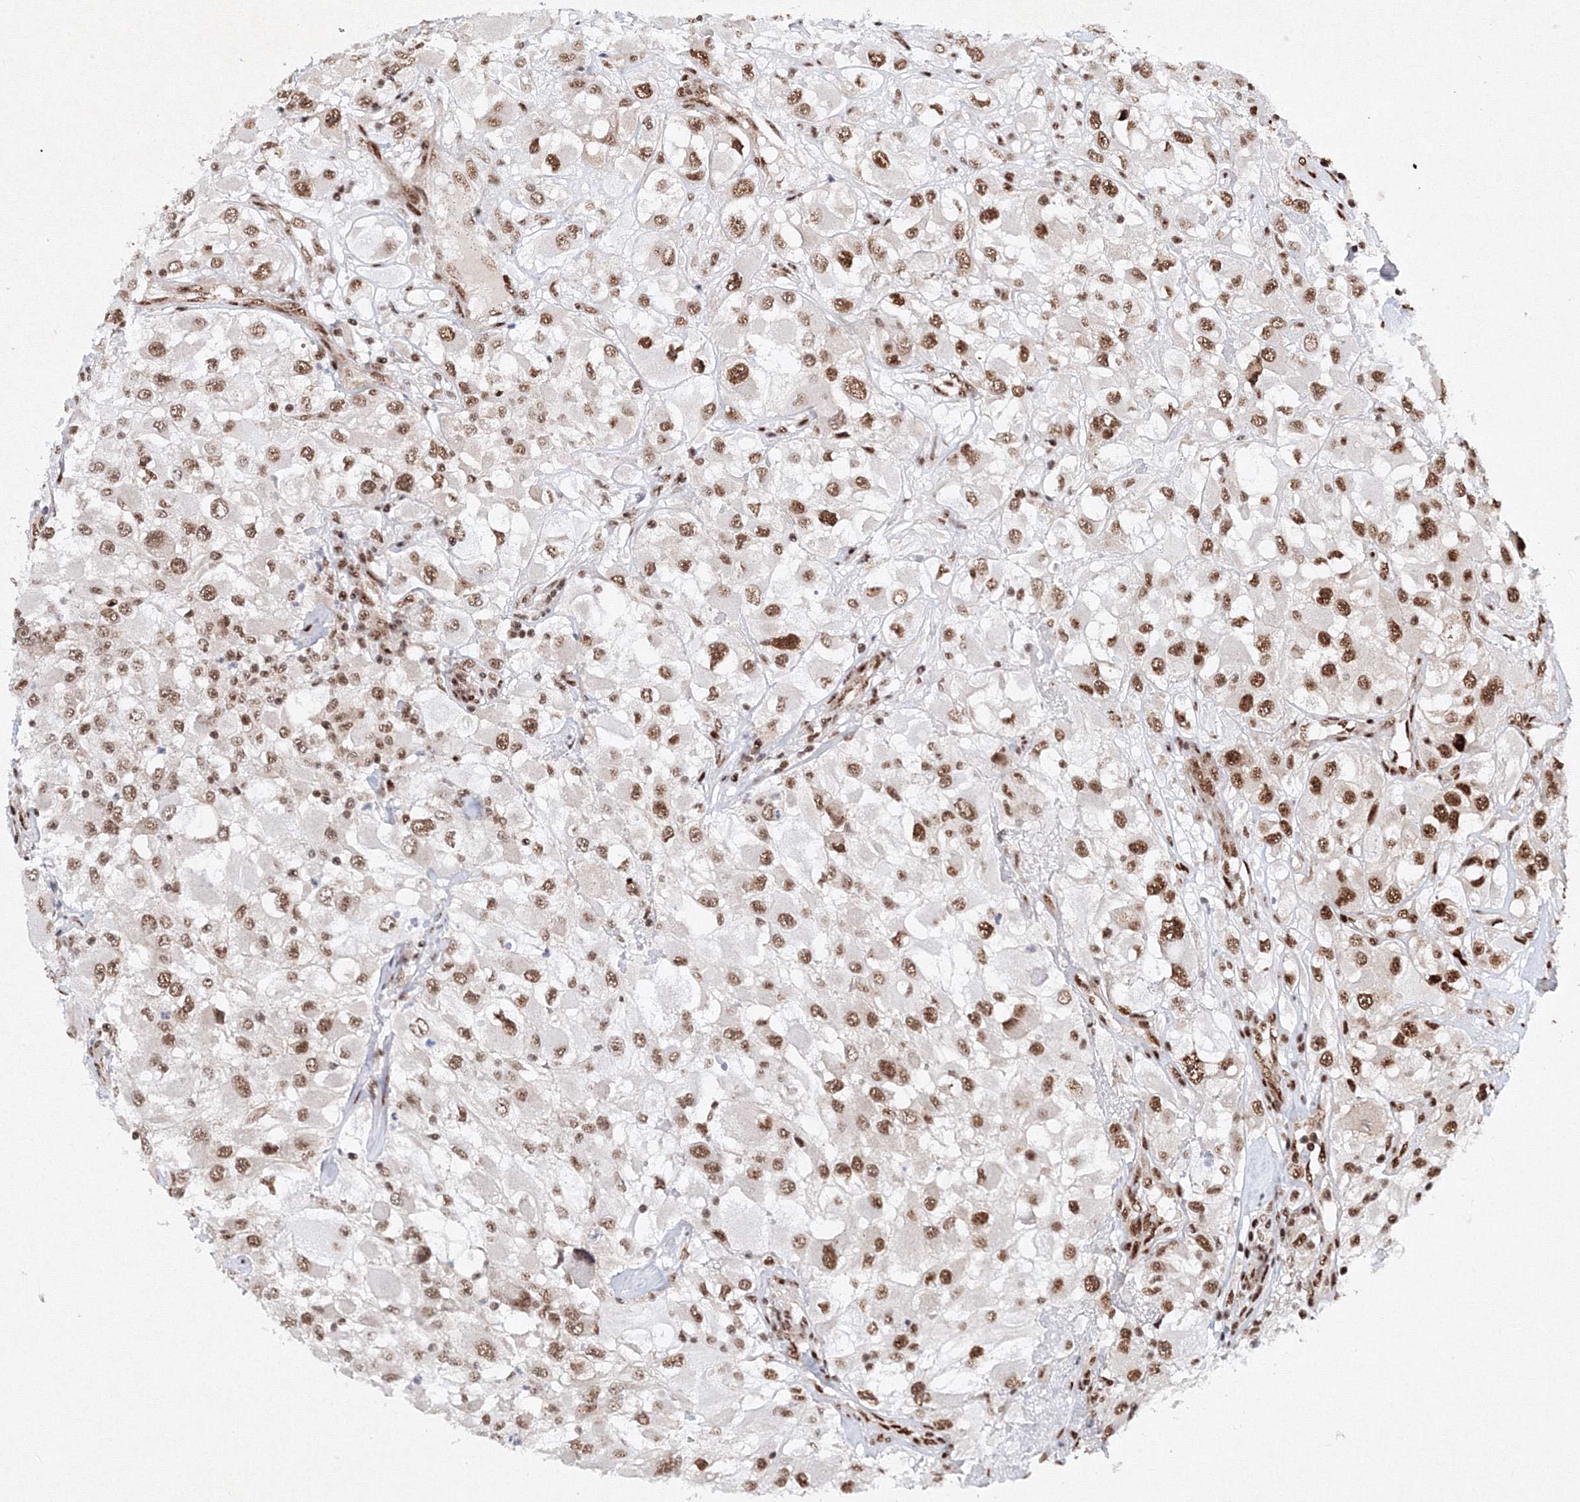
{"staining": {"intensity": "moderate", "quantity": ">75%", "location": "nuclear"}, "tissue": "renal cancer", "cell_type": "Tumor cells", "image_type": "cancer", "snomed": [{"axis": "morphology", "description": "Adenocarcinoma, NOS"}, {"axis": "topography", "description": "Kidney"}], "caption": "A brown stain highlights moderate nuclear positivity of a protein in human adenocarcinoma (renal) tumor cells.", "gene": "SNRPC", "patient": {"sex": "female", "age": 52}}